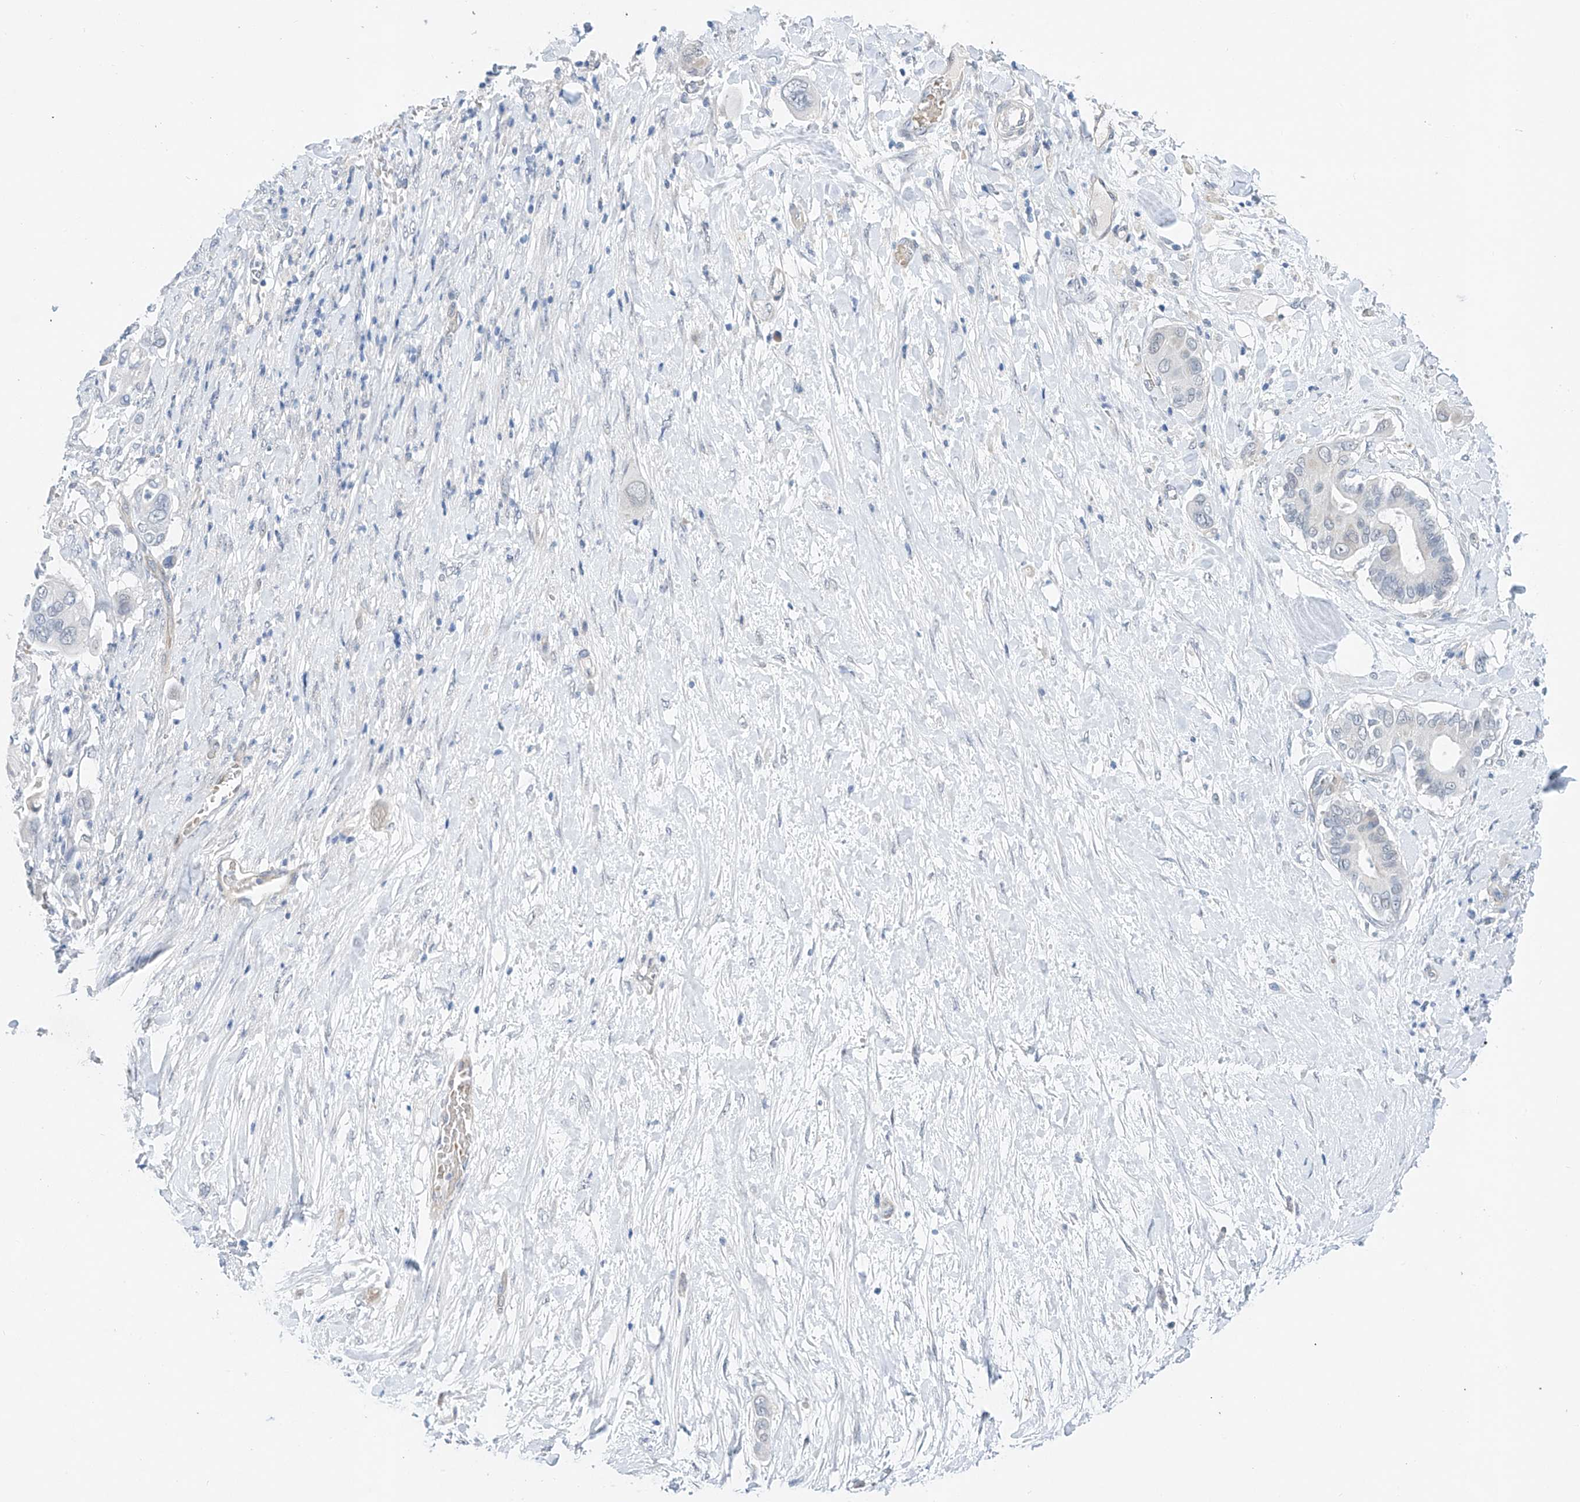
{"staining": {"intensity": "negative", "quantity": "none", "location": "none"}, "tissue": "pancreatic cancer", "cell_type": "Tumor cells", "image_type": "cancer", "snomed": [{"axis": "morphology", "description": "Adenocarcinoma, NOS"}, {"axis": "topography", "description": "Pancreas"}], "caption": "Pancreatic cancer stained for a protein using immunohistochemistry displays no positivity tumor cells.", "gene": "BPTF", "patient": {"sex": "male", "age": 68}}